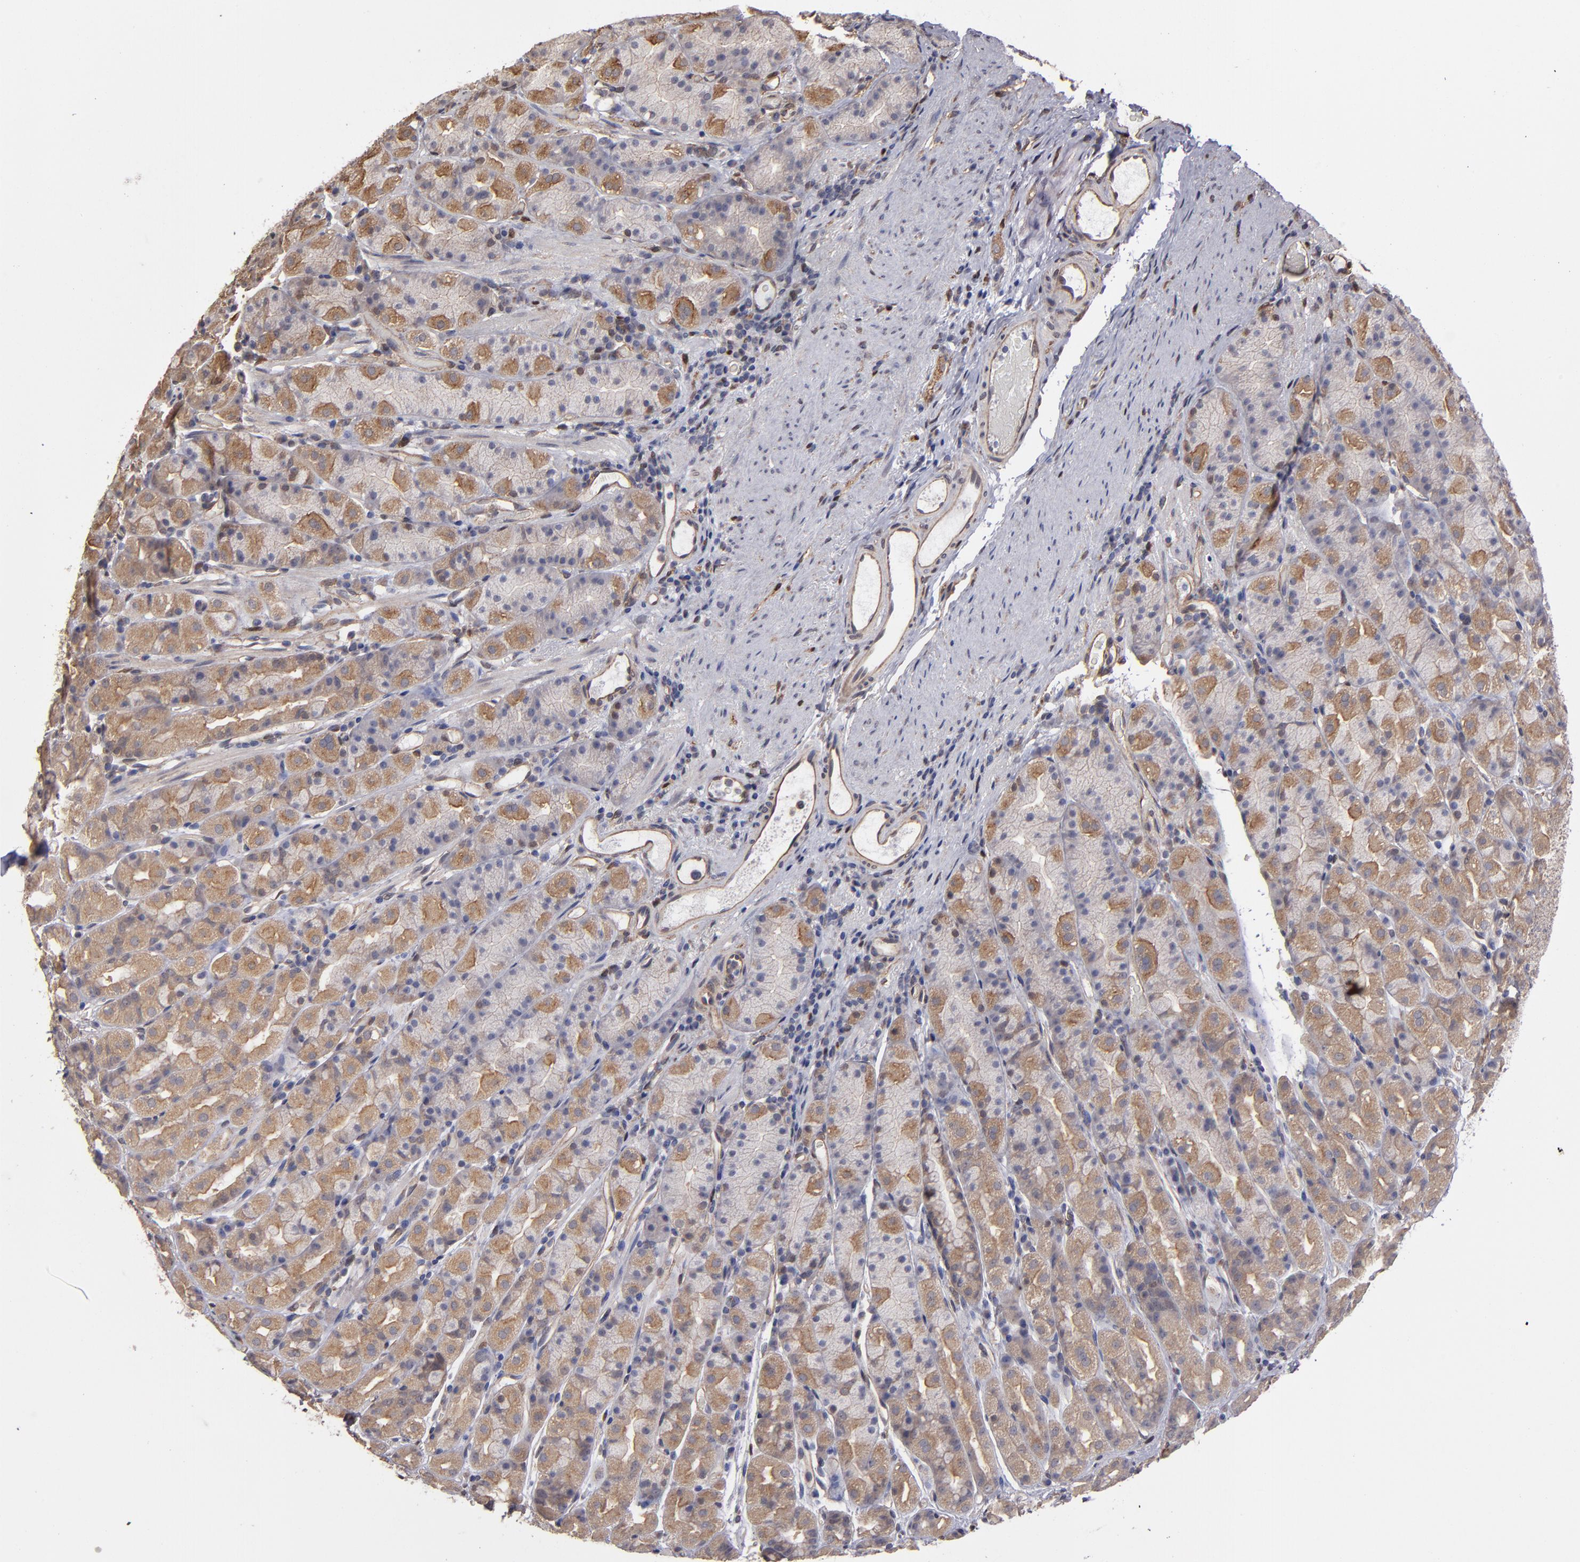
{"staining": {"intensity": "moderate", "quantity": "25%-75%", "location": "cytoplasmic/membranous"}, "tissue": "stomach", "cell_type": "Glandular cells", "image_type": "normal", "snomed": [{"axis": "morphology", "description": "Normal tissue, NOS"}, {"axis": "topography", "description": "Stomach, upper"}], "caption": "Stomach stained with DAB IHC displays medium levels of moderate cytoplasmic/membranous staining in approximately 25%-75% of glandular cells.", "gene": "NDRG2", "patient": {"sex": "male", "age": 68}}